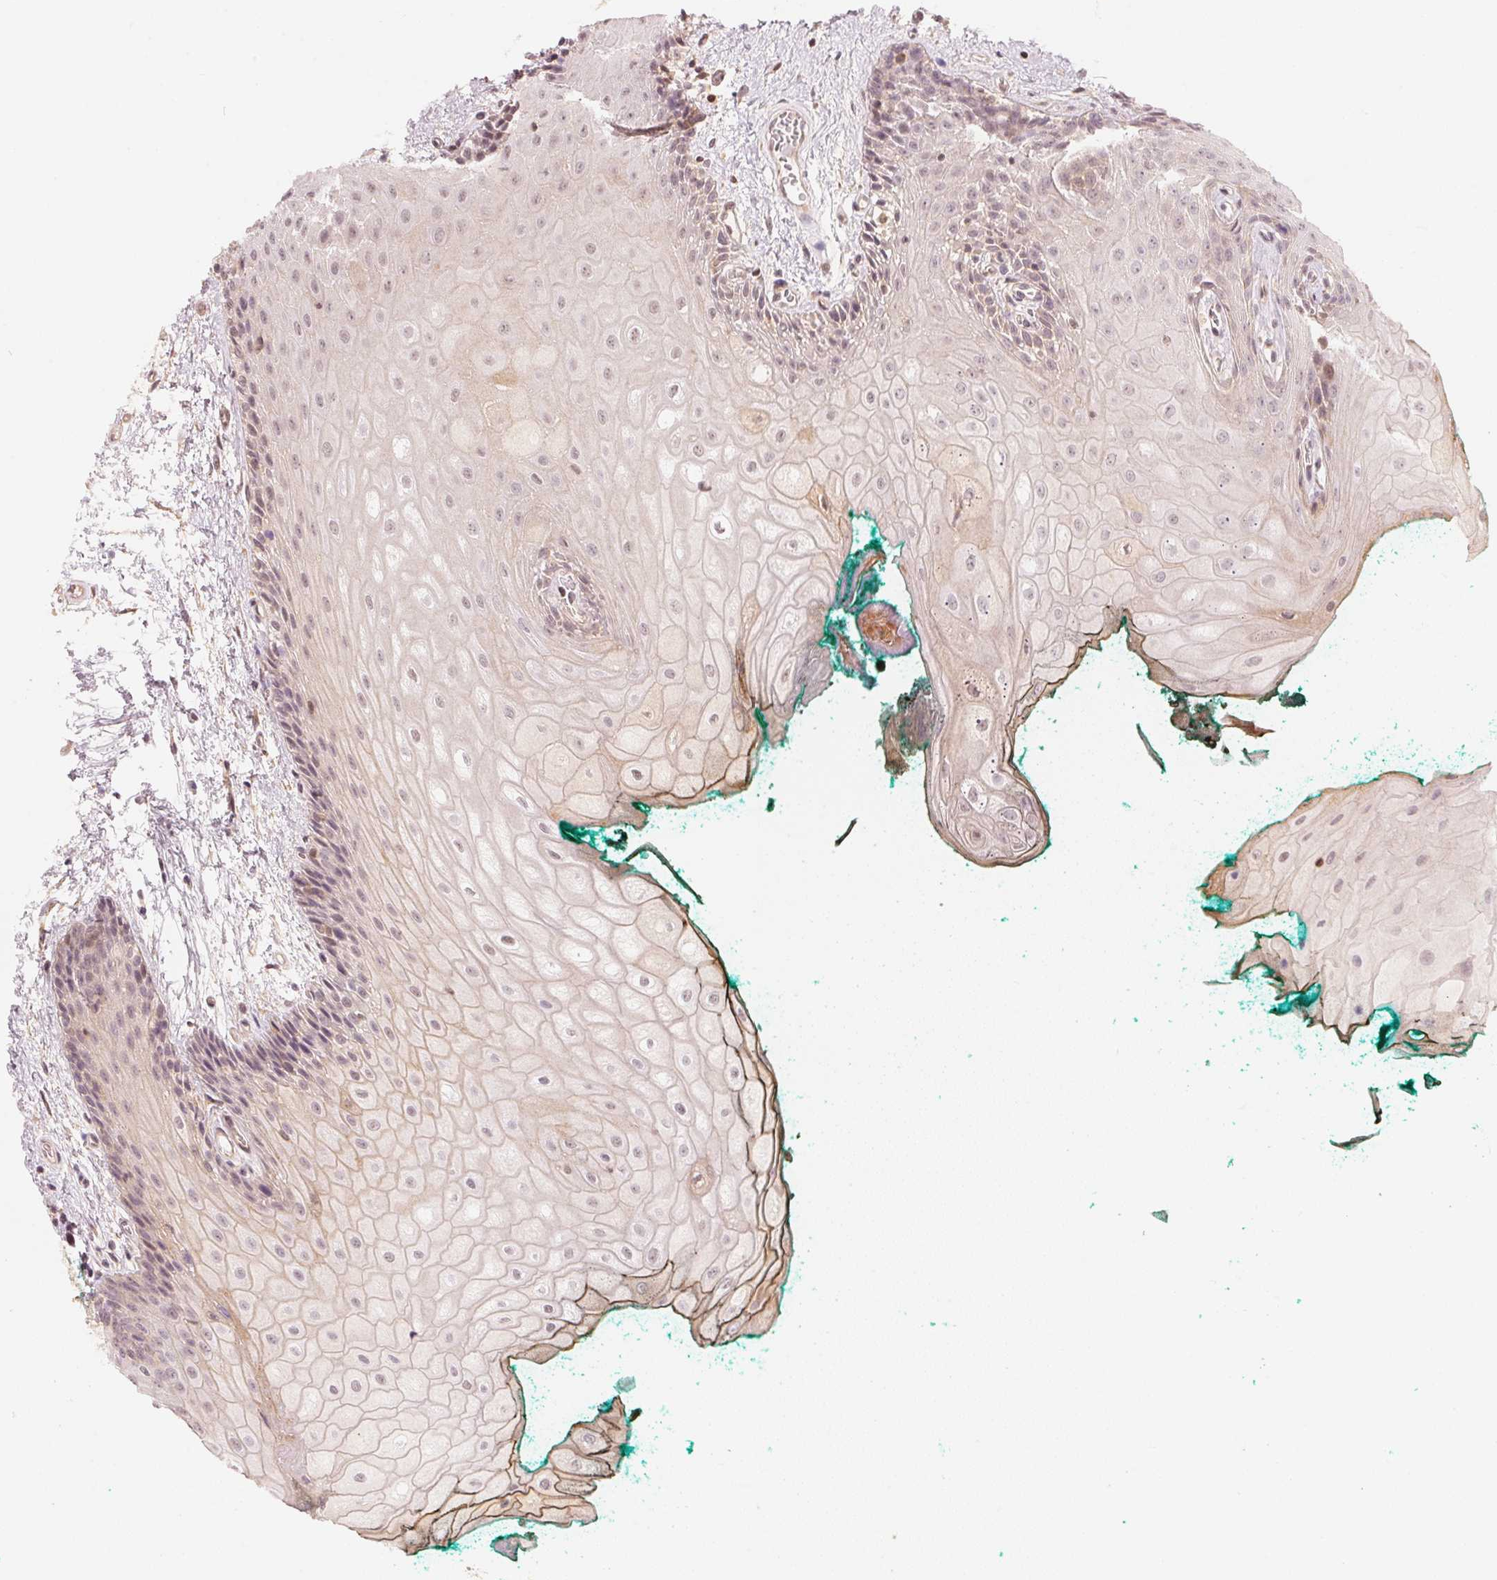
{"staining": {"intensity": "weak", "quantity": "<25%", "location": "cytoplasmic/membranous,nuclear"}, "tissue": "oral mucosa", "cell_type": "Squamous epithelial cells", "image_type": "normal", "snomed": [{"axis": "morphology", "description": "Normal tissue, NOS"}, {"axis": "topography", "description": "Oral tissue"}], "caption": "Unremarkable oral mucosa was stained to show a protein in brown. There is no significant positivity in squamous epithelial cells. (IHC, brightfield microscopy, high magnification).", "gene": "PRKN", "patient": {"sex": "female", "age": 68}}